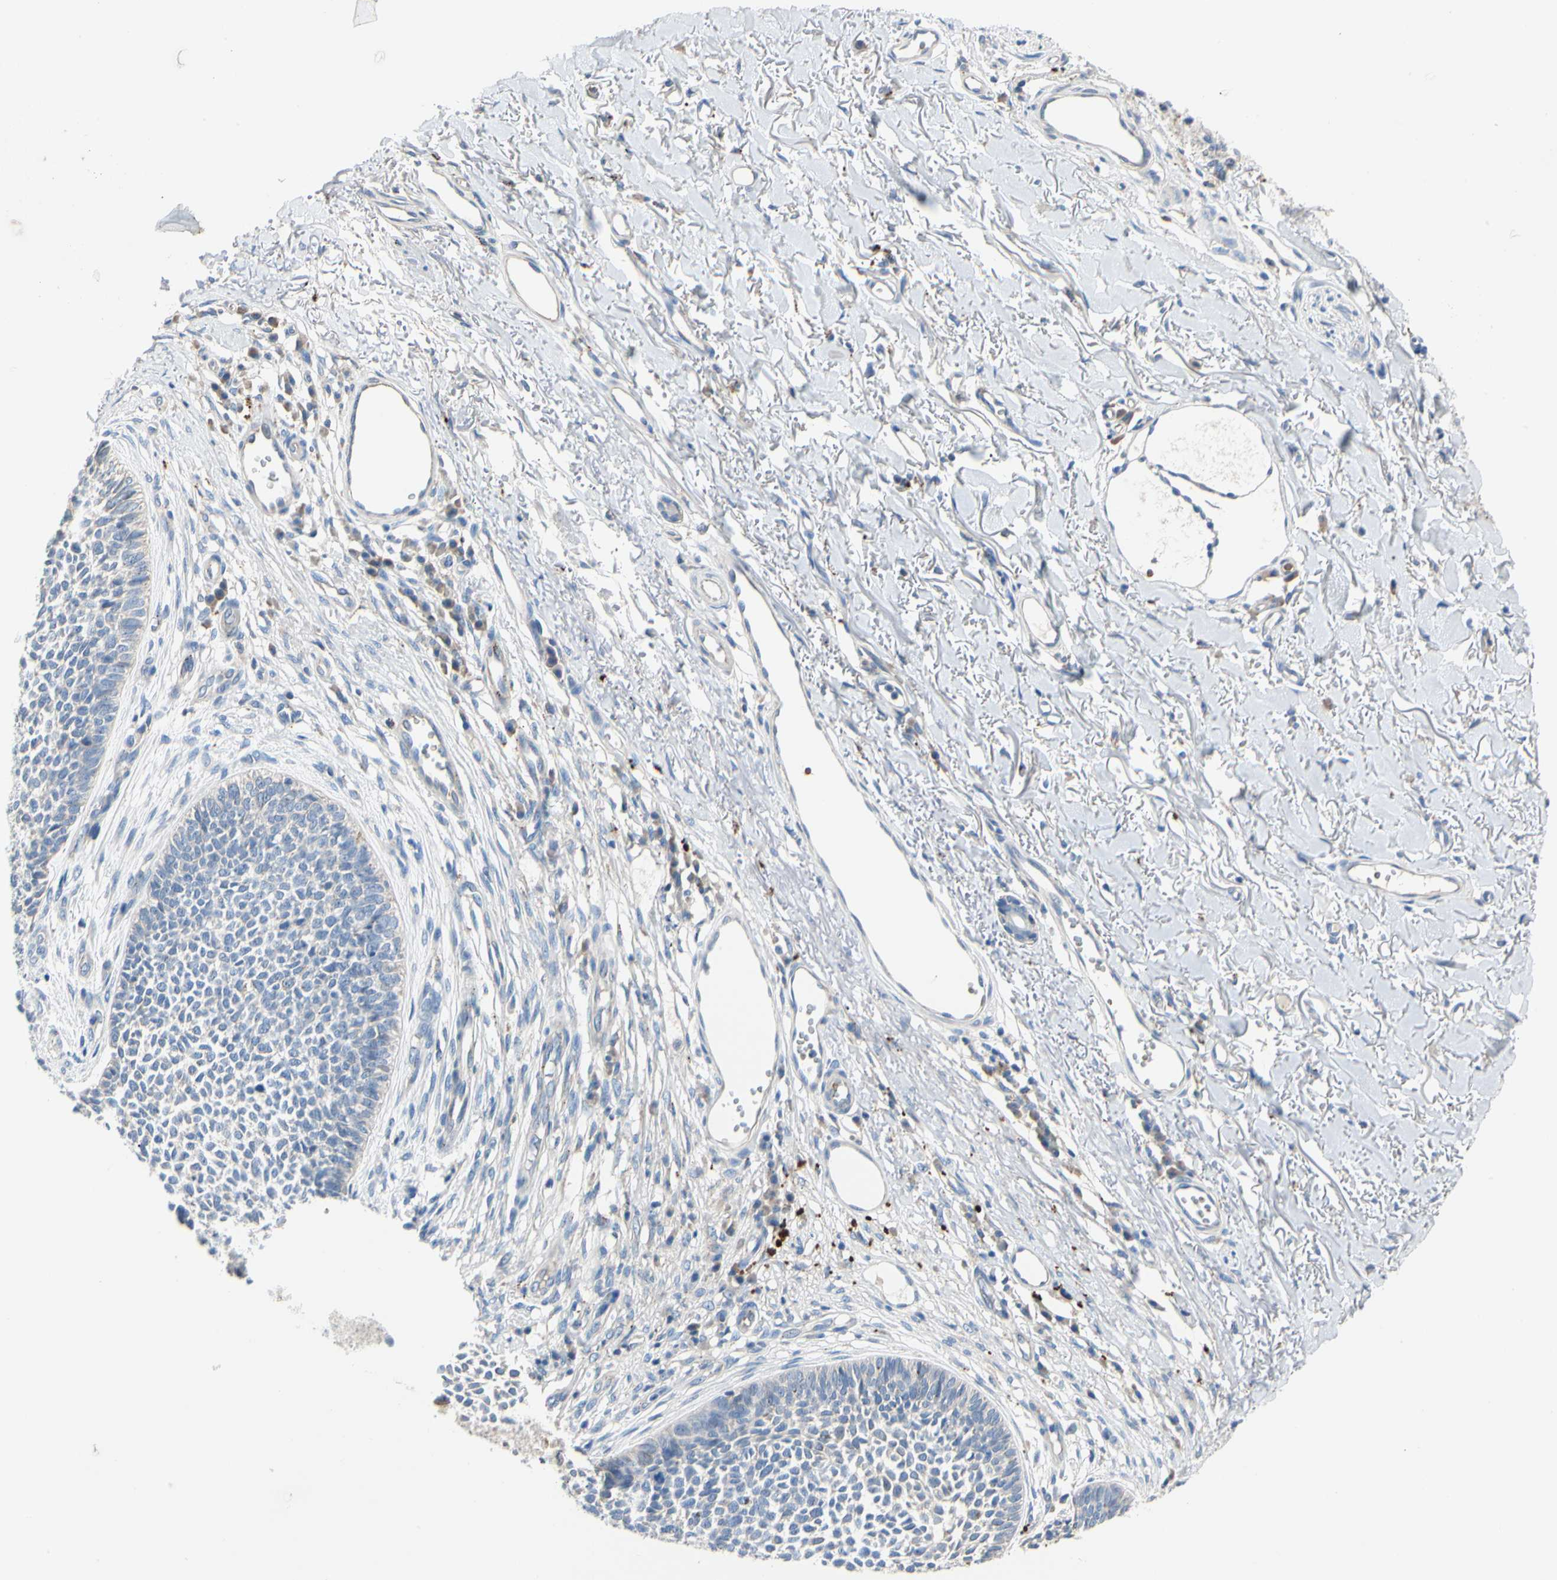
{"staining": {"intensity": "negative", "quantity": "none", "location": "none"}, "tissue": "skin cancer", "cell_type": "Tumor cells", "image_type": "cancer", "snomed": [{"axis": "morphology", "description": "Basal cell carcinoma"}, {"axis": "topography", "description": "Skin"}], "caption": "The image reveals no significant expression in tumor cells of skin cancer (basal cell carcinoma). (Brightfield microscopy of DAB immunohistochemistry (IHC) at high magnification).", "gene": "RETSAT", "patient": {"sex": "female", "age": 84}}